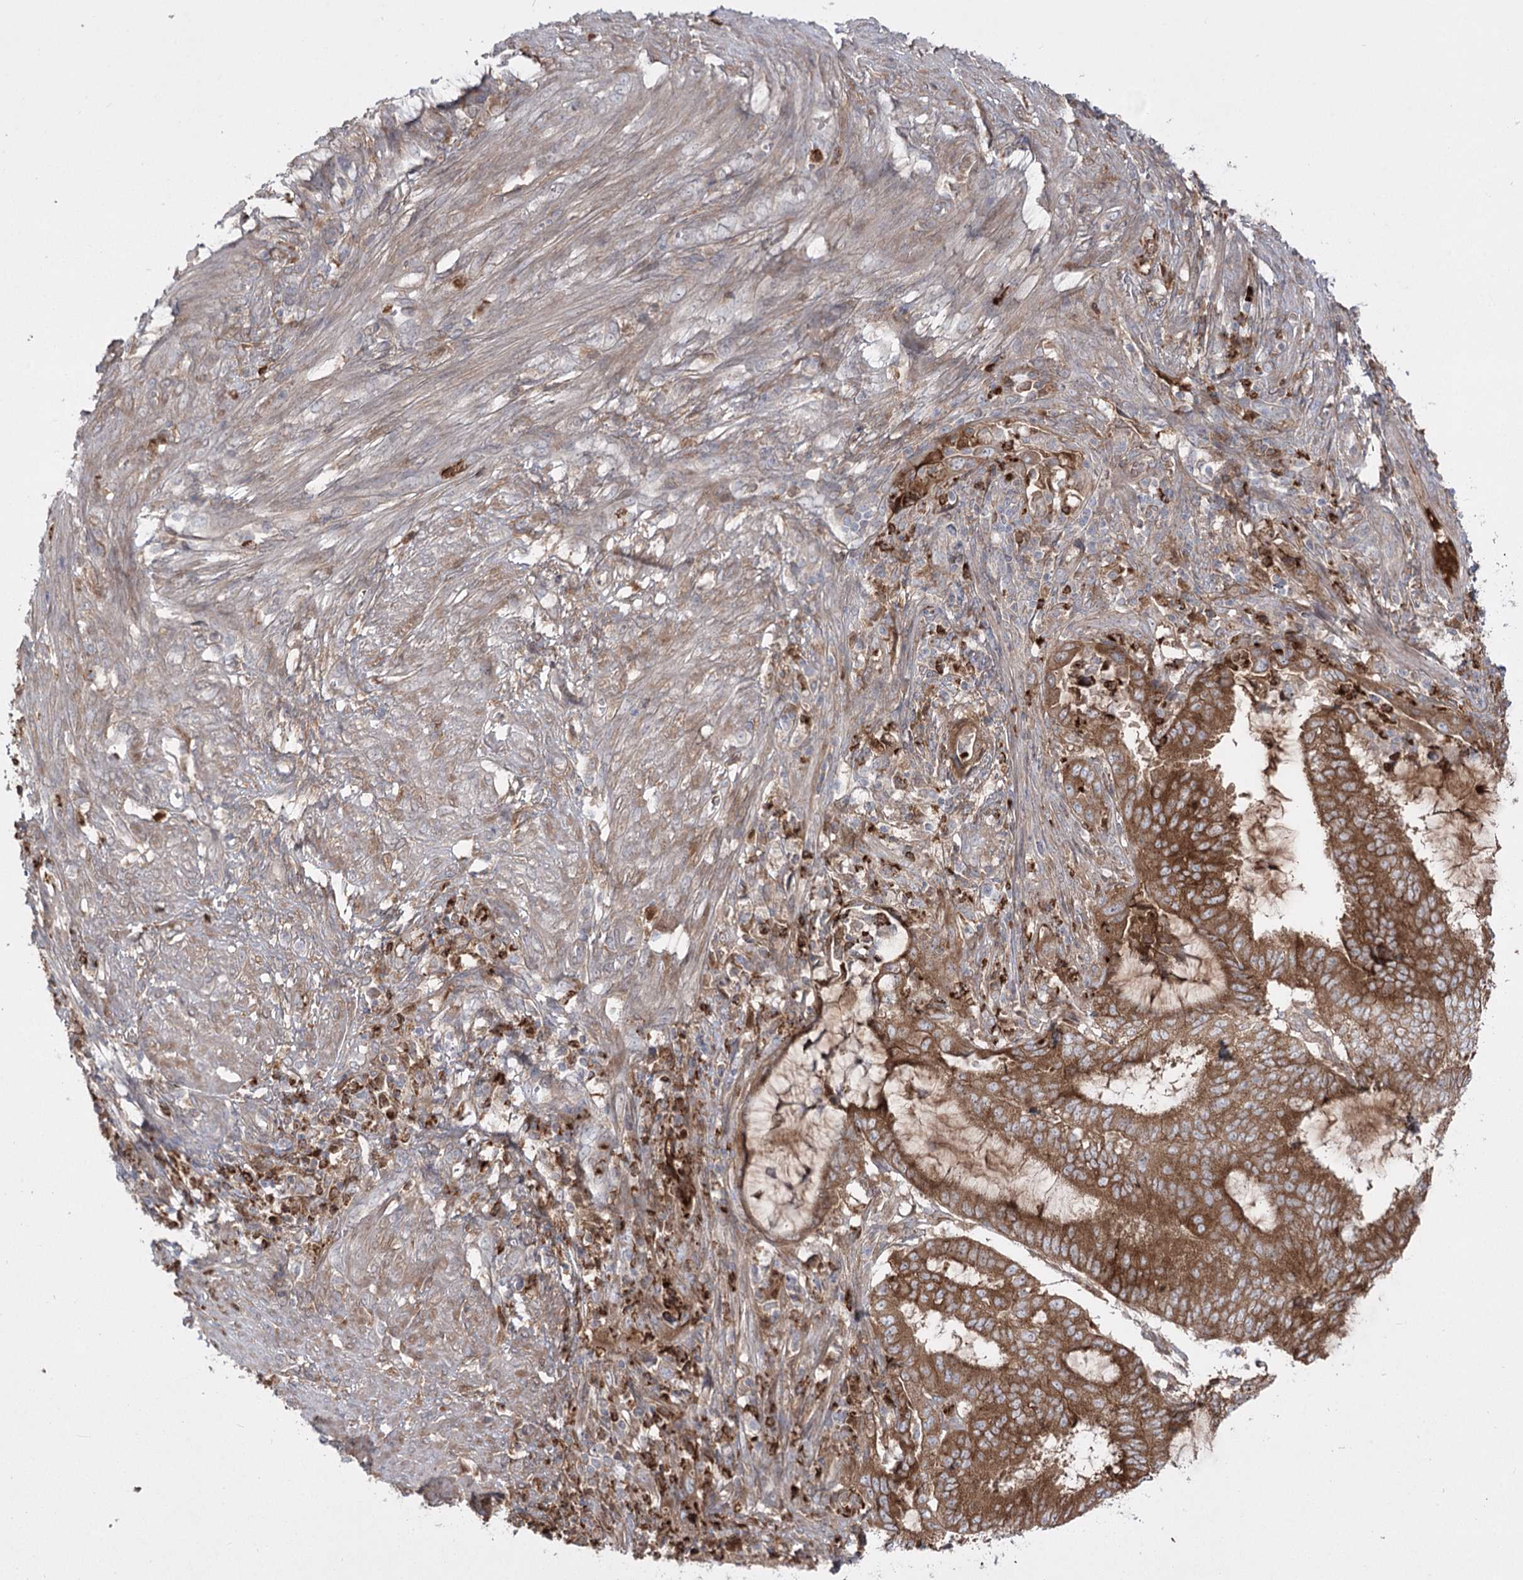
{"staining": {"intensity": "moderate", "quantity": ">75%", "location": "cytoplasmic/membranous"}, "tissue": "endometrial cancer", "cell_type": "Tumor cells", "image_type": "cancer", "snomed": [{"axis": "morphology", "description": "Adenocarcinoma, NOS"}, {"axis": "topography", "description": "Endometrium"}], "caption": "Immunohistochemical staining of human endometrial adenocarcinoma exhibits medium levels of moderate cytoplasmic/membranous expression in approximately >75% of tumor cells.", "gene": "PLEKHA5", "patient": {"sex": "female", "age": 51}}